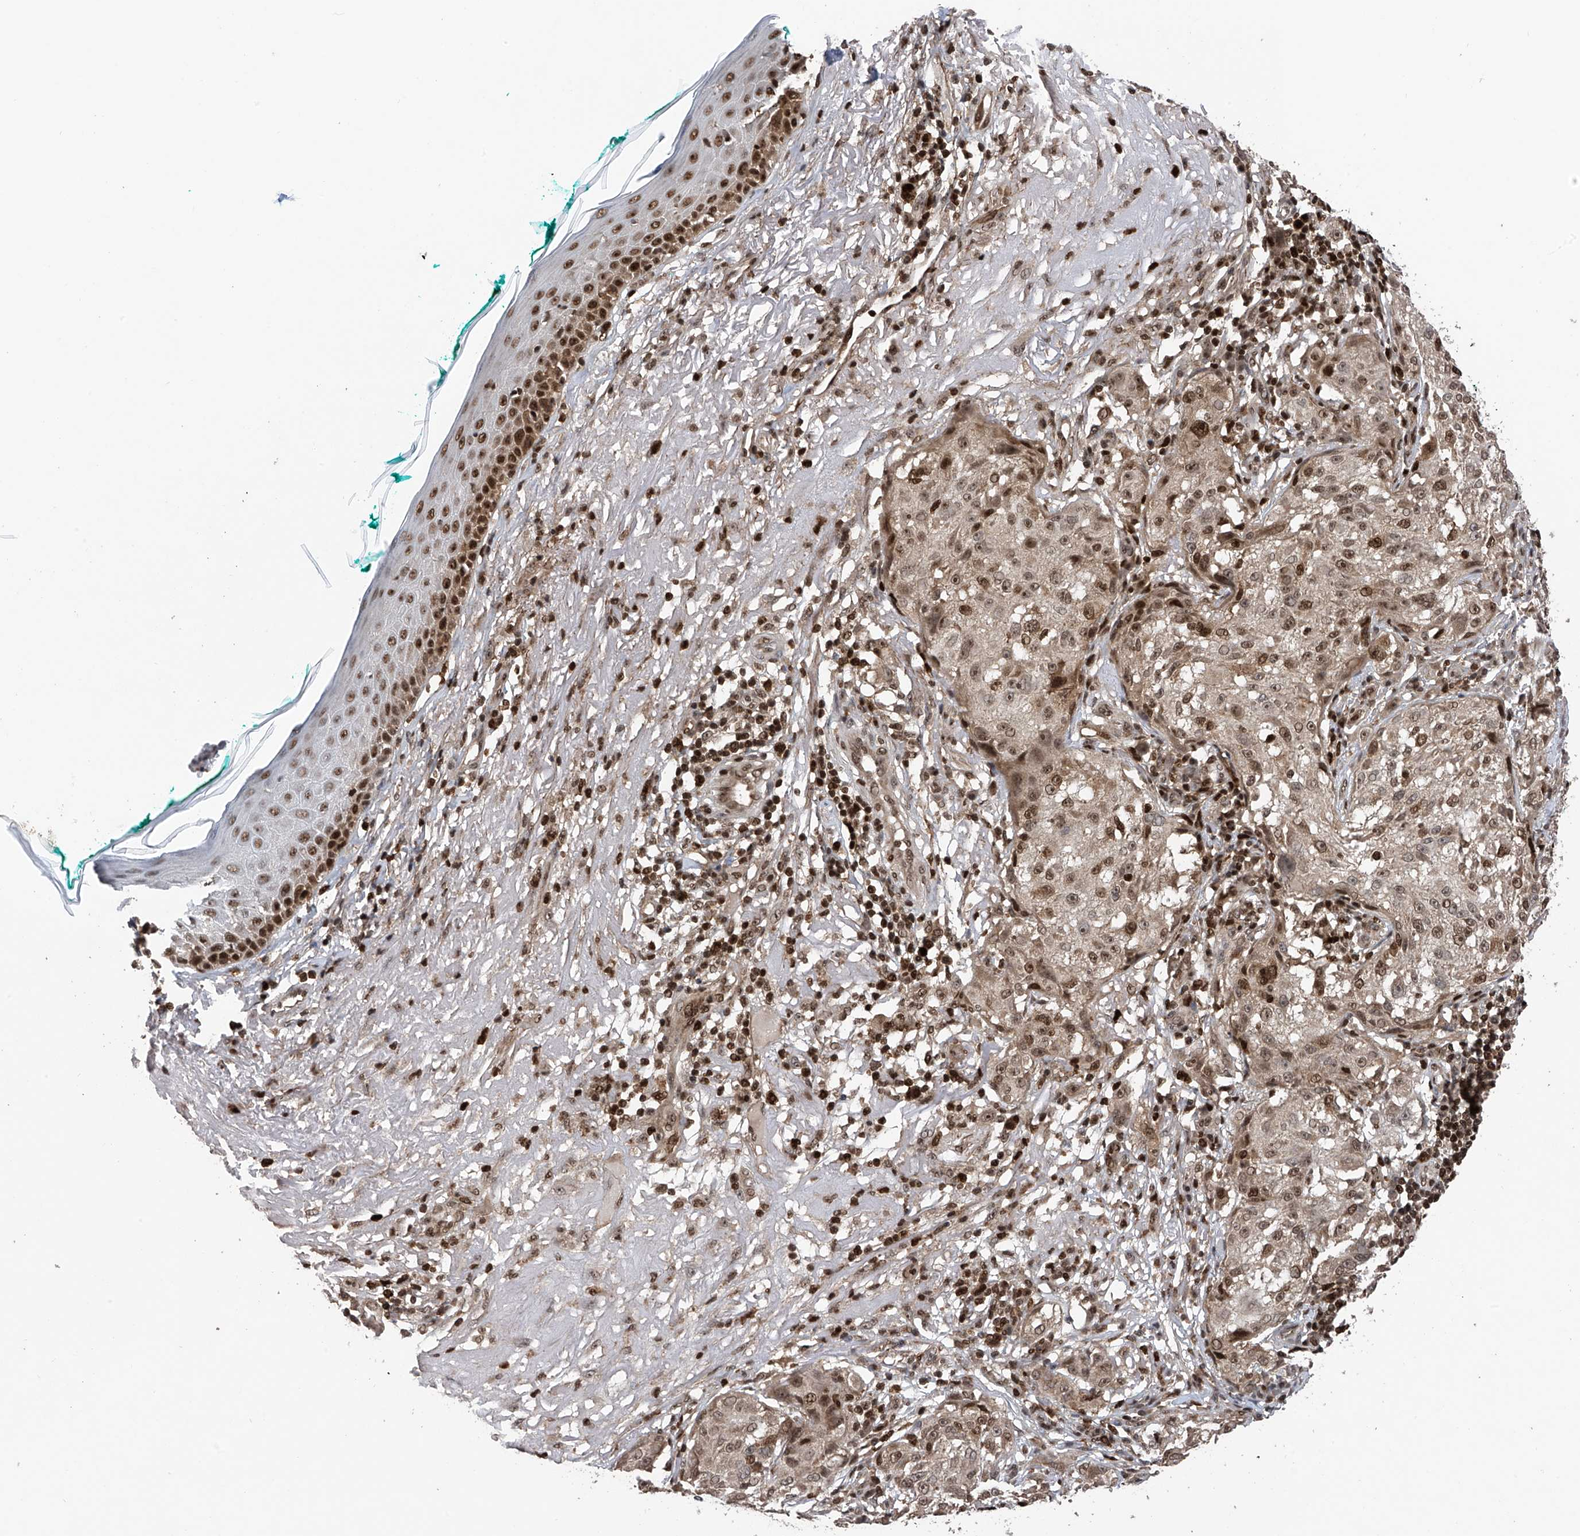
{"staining": {"intensity": "moderate", "quantity": ">75%", "location": "nuclear"}, "tissue": "melanoma", "cell_type": "Tumor cells", "image_type": "cancer", "snomed": [{"axis": "morphology", "description": "Necrosis, NOS"}, {"axis": "morphology", "description": "Malignant melanoma, NOS"}, {"axis": "topography", "description": "Skin"}], "caption": "Immunohistochemistry image of neoplastic tissue: human malignant melanoma stained using immunohistochemistry (IHC) exhibits medium levels of moderate protein expression localized specifically in the nuclear of tumor cells, appearing as a nuclear brown color.", "gene": "DNAJC9", "patient": {"sex": "female", "age": 87}}